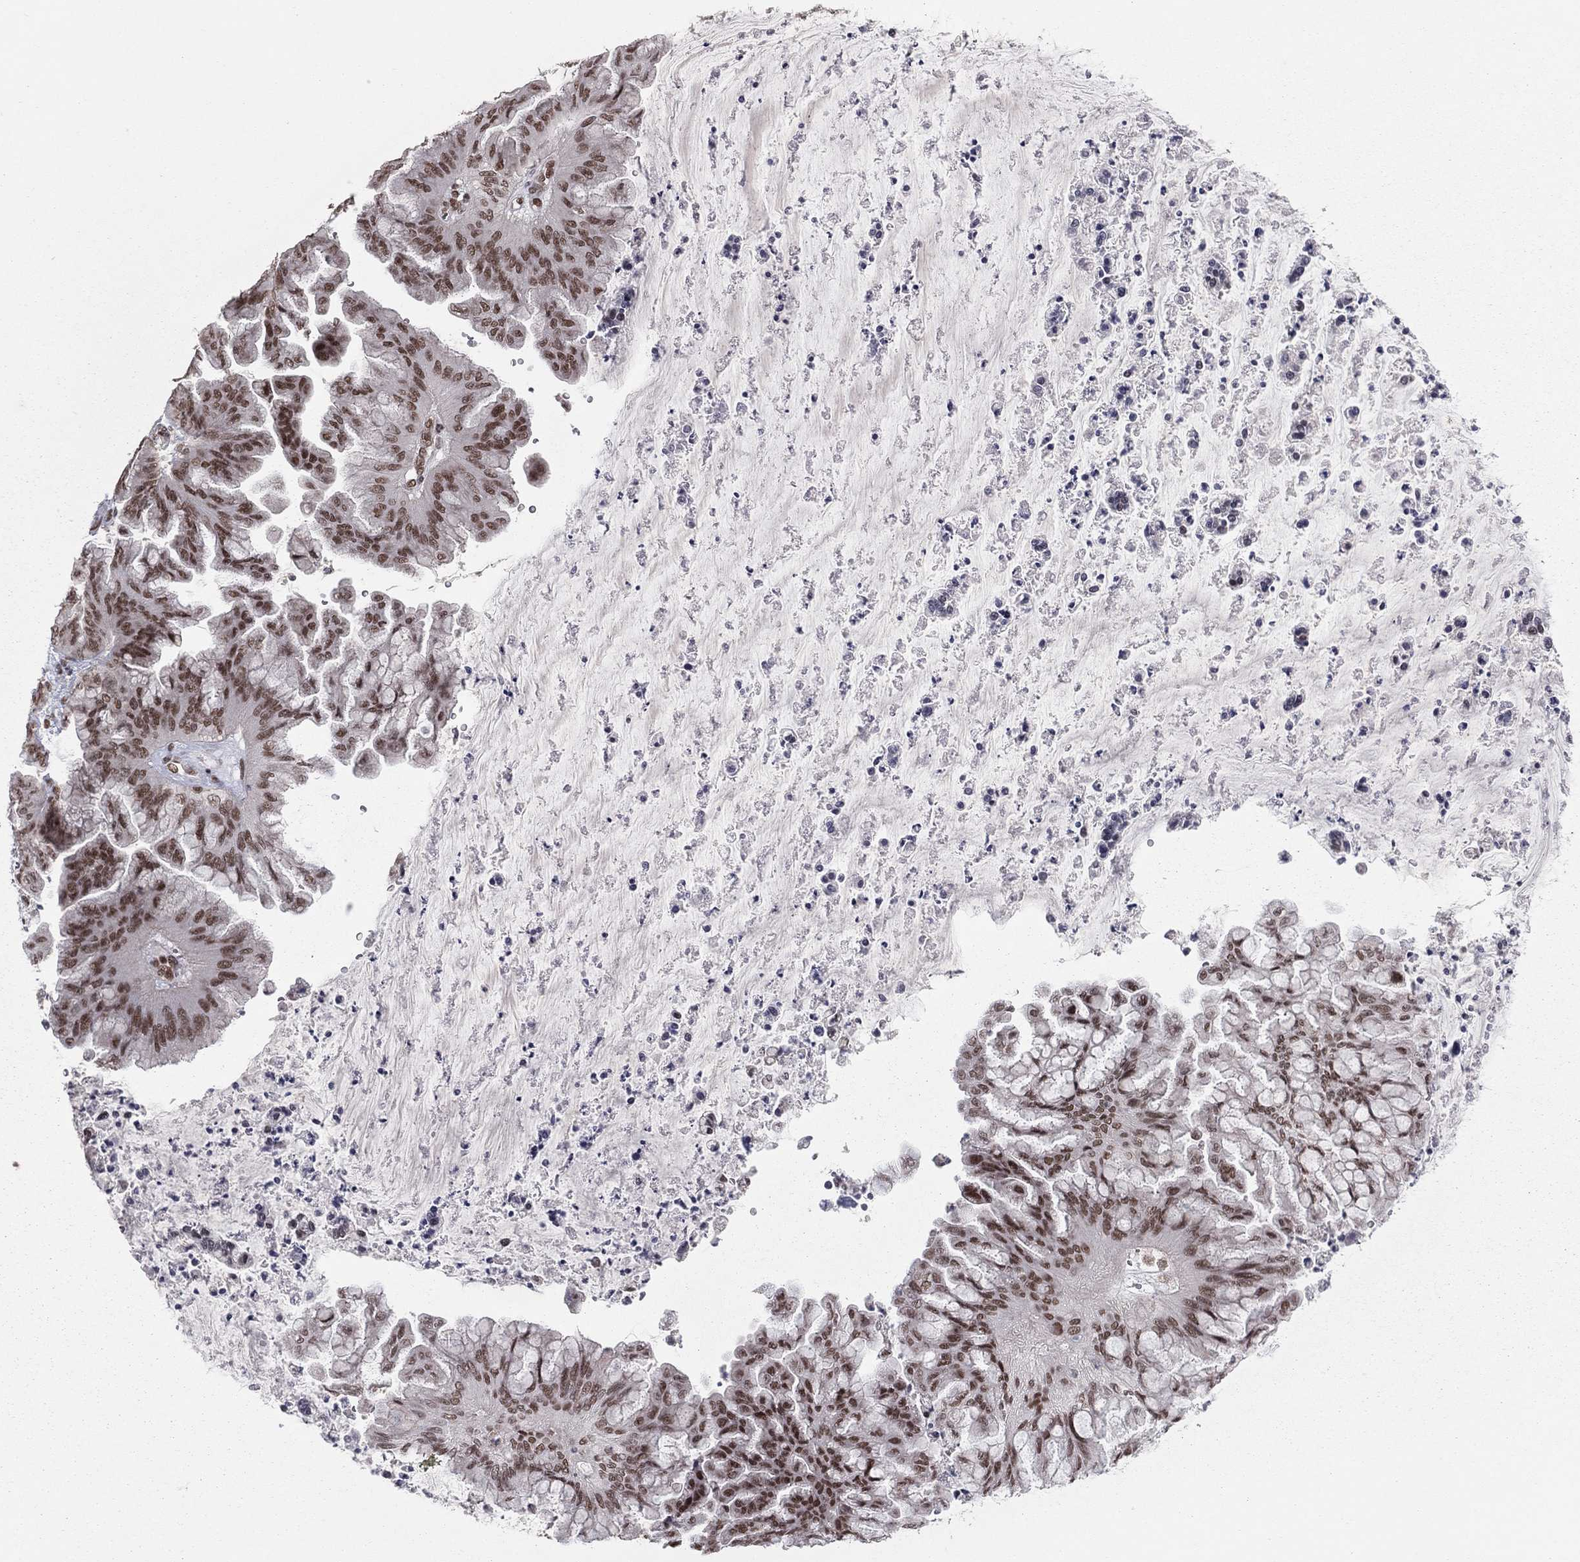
{"staining": {"intensity": "strong", "quantity": ">75%", "location": "nuclear"}, "tissue": "ovarian cancer", "cell_type": "Tumor cells", "image_type": "cancer", "snomed": [{"axis": "morphology", "description": "Cystadenocarcinoma, mucinous, NOS"}, {"axis": "topography", "description": "Ovary"}], "caption": "There is high levels of strong nuclear expression in tumor cells of ovarian cancer (mucinous cystadenocarcinoma), as demonstrated by immunohistochemical staining (brown color).", "gene": "NFYB", "patient": {"sex": "female", "age": 67}}